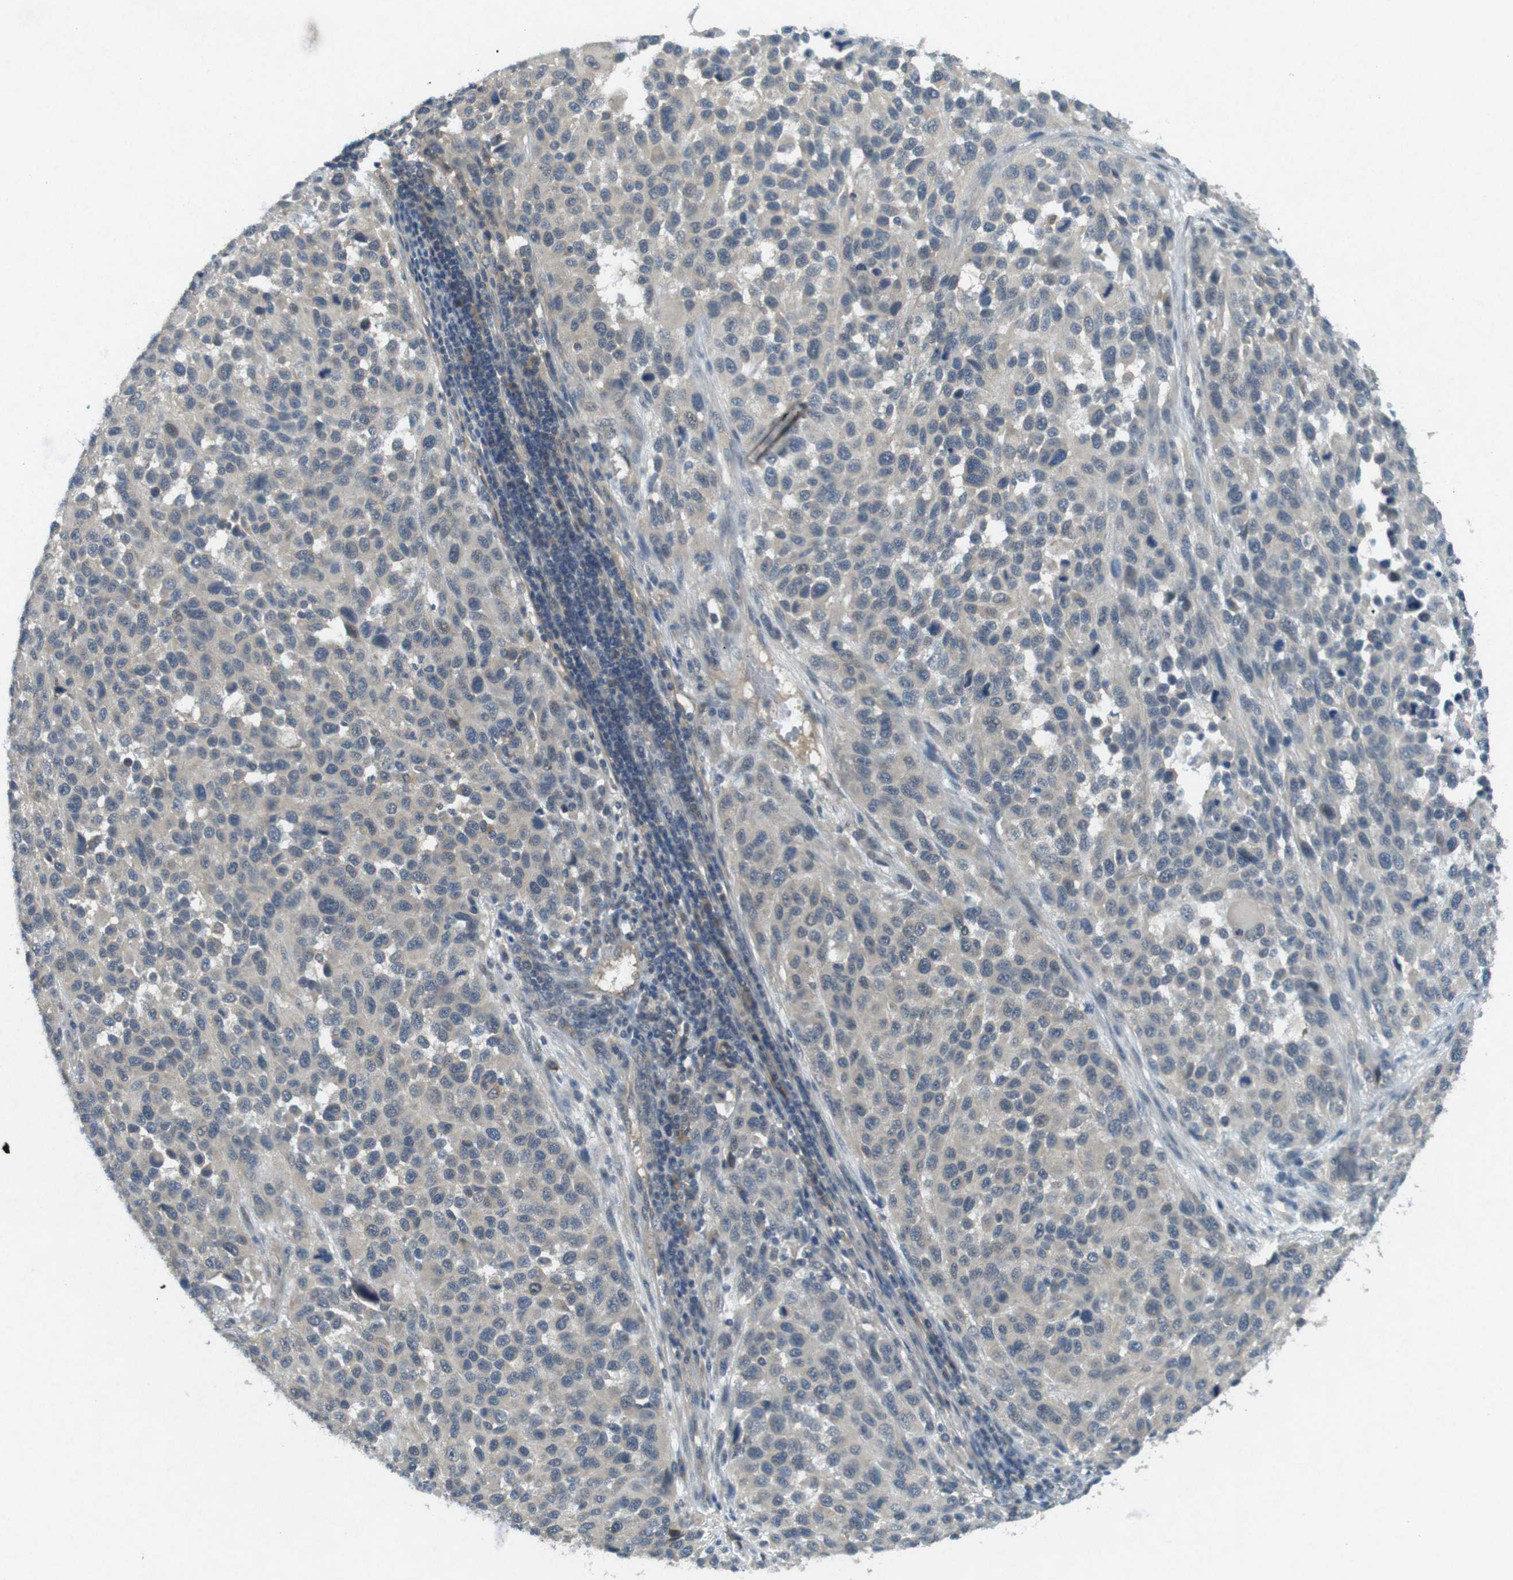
{"staining": {"intensity": "negative", "quantity": "none", "location": "none"}, "tissue": "melanoma", "cell_type": "Tumor cells", "image_type": "cancer", "snomed": [{"axis": "morphology", "description": "Malignant melanoma, Metastatic site"}, {"axis": "topography", "description": "Lymph node"}], "caption": "Tumor cells show no significant expression in melanoma. Nuclei are stained in blue.", "gene": "SUGT1", "patient": {"sex": "male", "age": 61}}